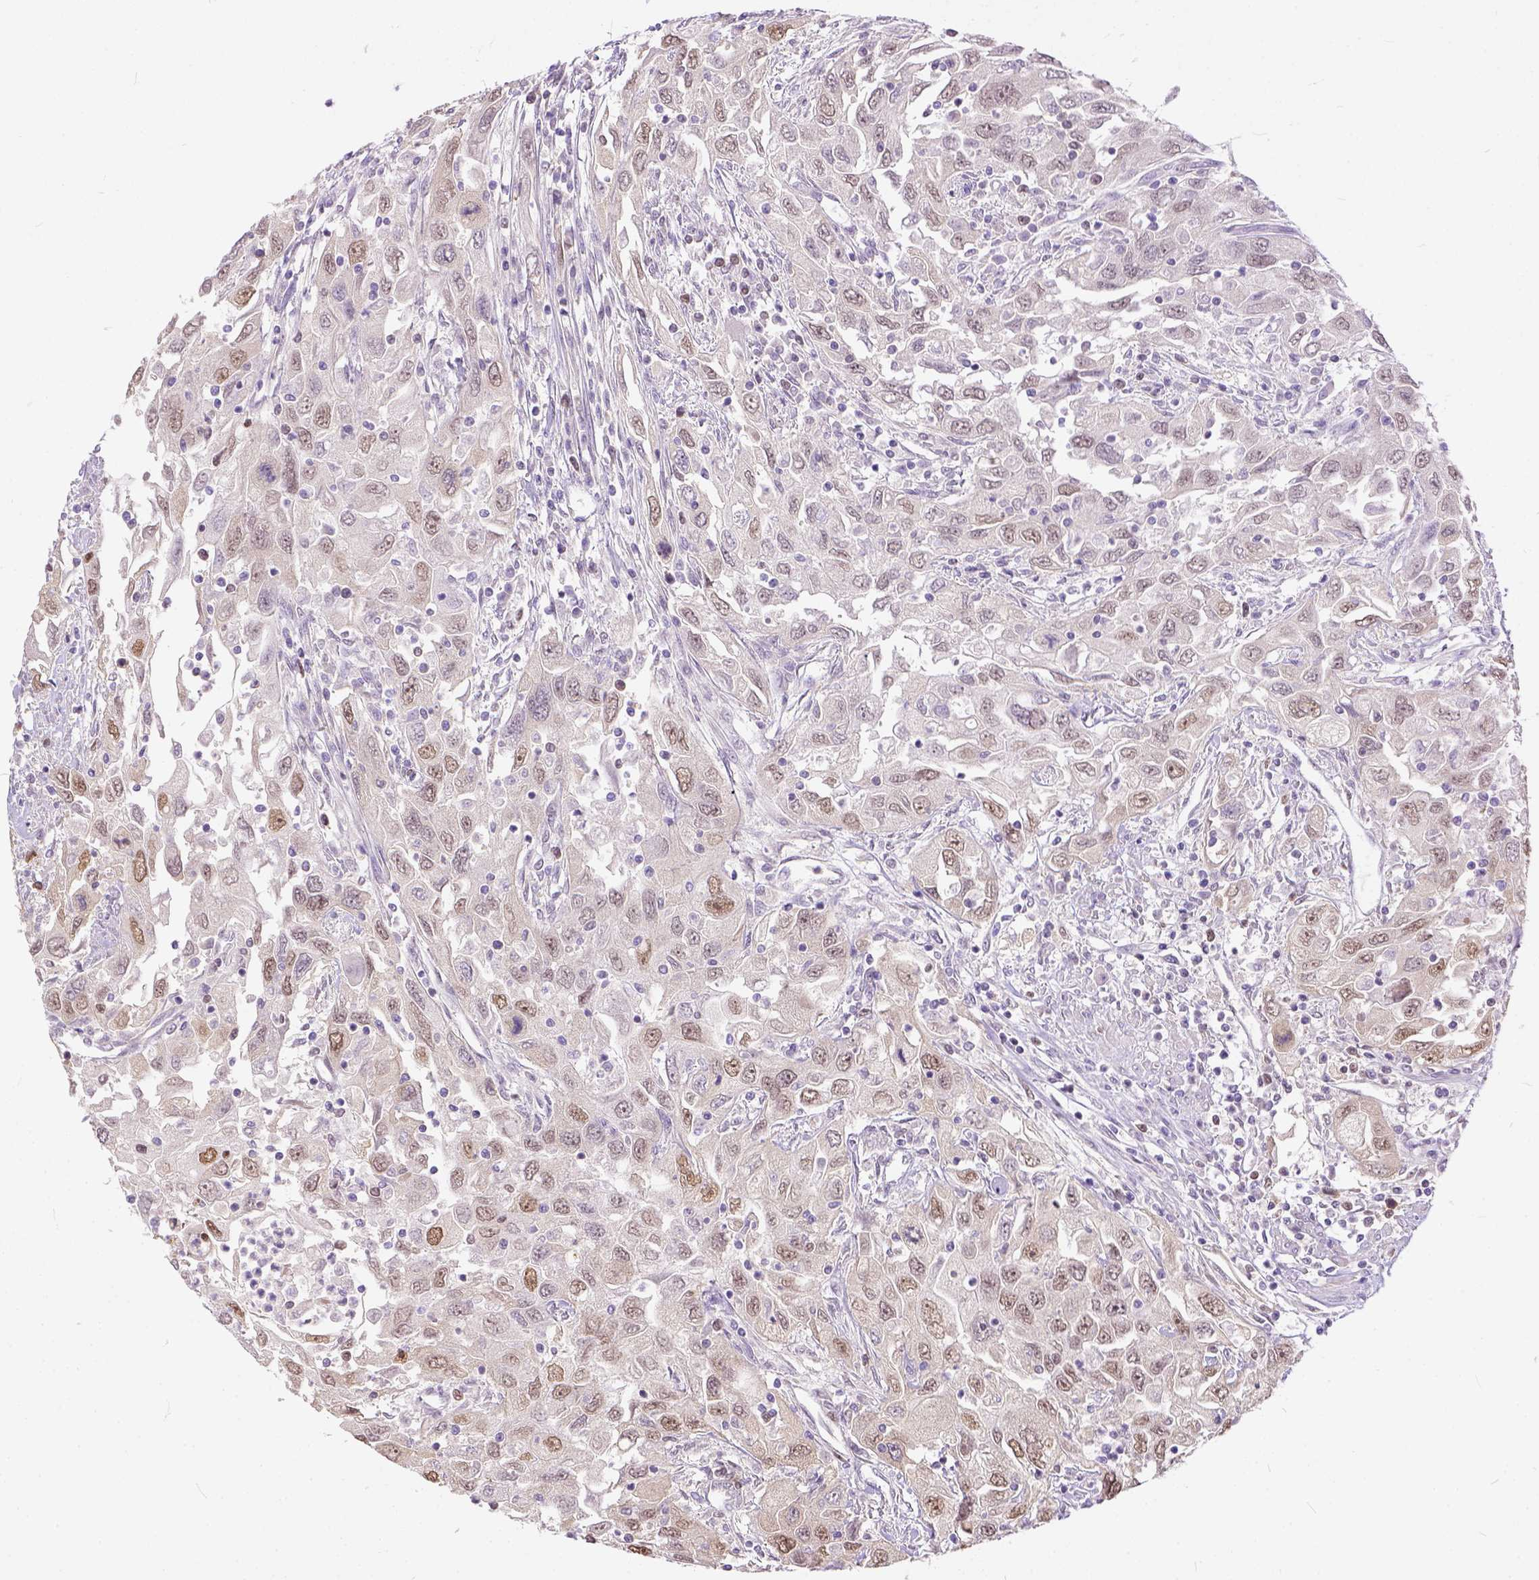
{"staining": {"intensity": "weak", "quantity": "25%-75%", "location": "nuclear"}, "tissue": "urothelial cancer", "cell_type": "Tumor cells", "image_type": "cancer", "snomed": [{"axis": "morphology", "description": "Urothelial carcinoma, High grade"}, {"axis": "topography", "description": "Urinary bladder"}], "caption": "There is low levels of weak nuclear staining in tumor cells of high-grade urothelial carcinoma, as demonstrated by immunohistochemical staining (brown color).", "gene": "ERCC1", "patient": {"sex": "male", "age": 76}}